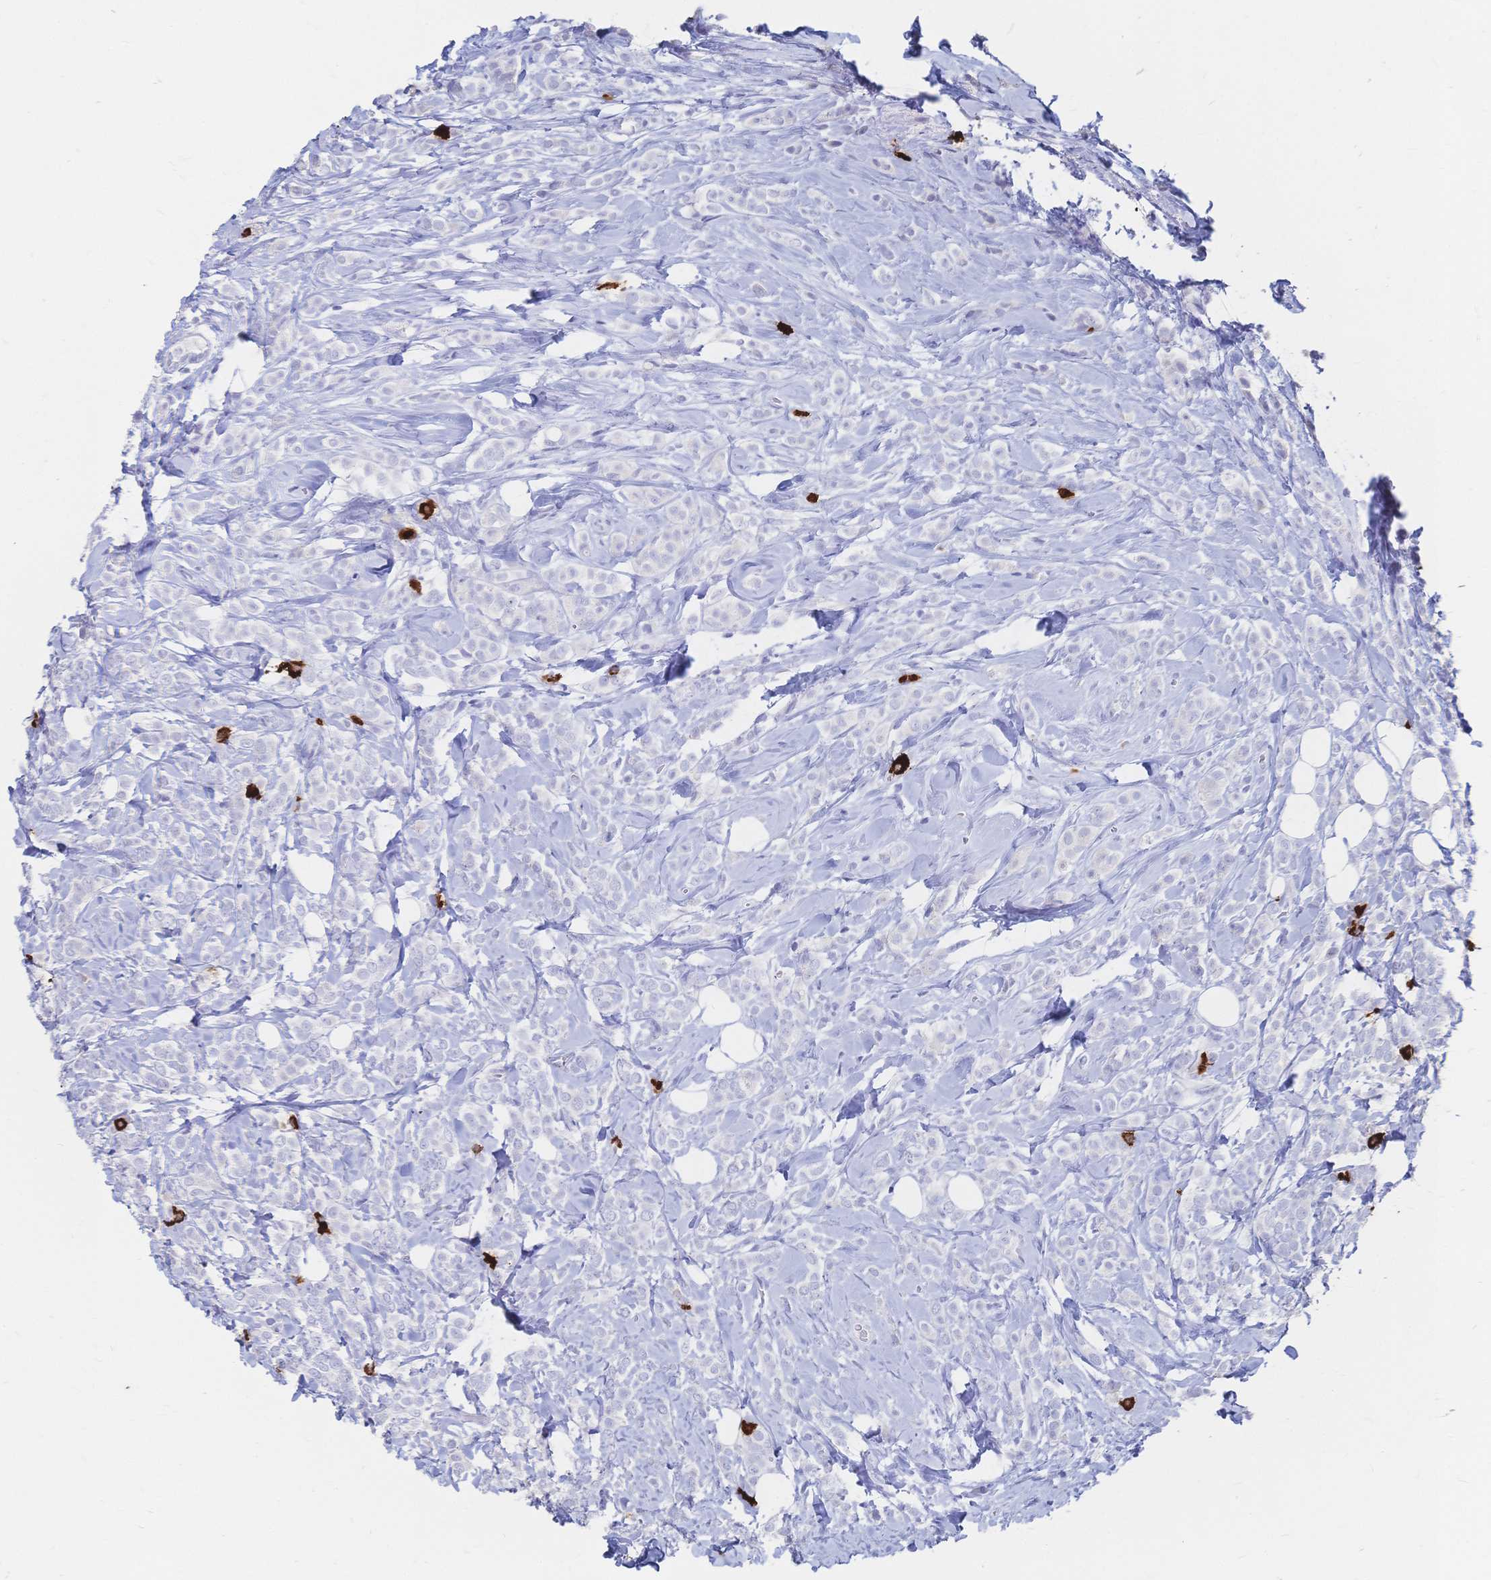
{"staining": {"intensity": "negative", "quantity": "none", "location": "none"}, "tissue": "breast cancer", "cell_type": "Tumor cells", "image_type": "cancer", "snomed": [{"axis": "morphology", "description": "Lobular carcinoma"}, {"axis": "topography", "description": "Breast"}], "caption": "An immunohistochemistry micrograph of lobular carcinoma (breast) is shown. There is no staining in tumor cells of lobular carcinoma (breast).", "gene": "IL2RB", "patient": {"sex": "female", "age": 49}}